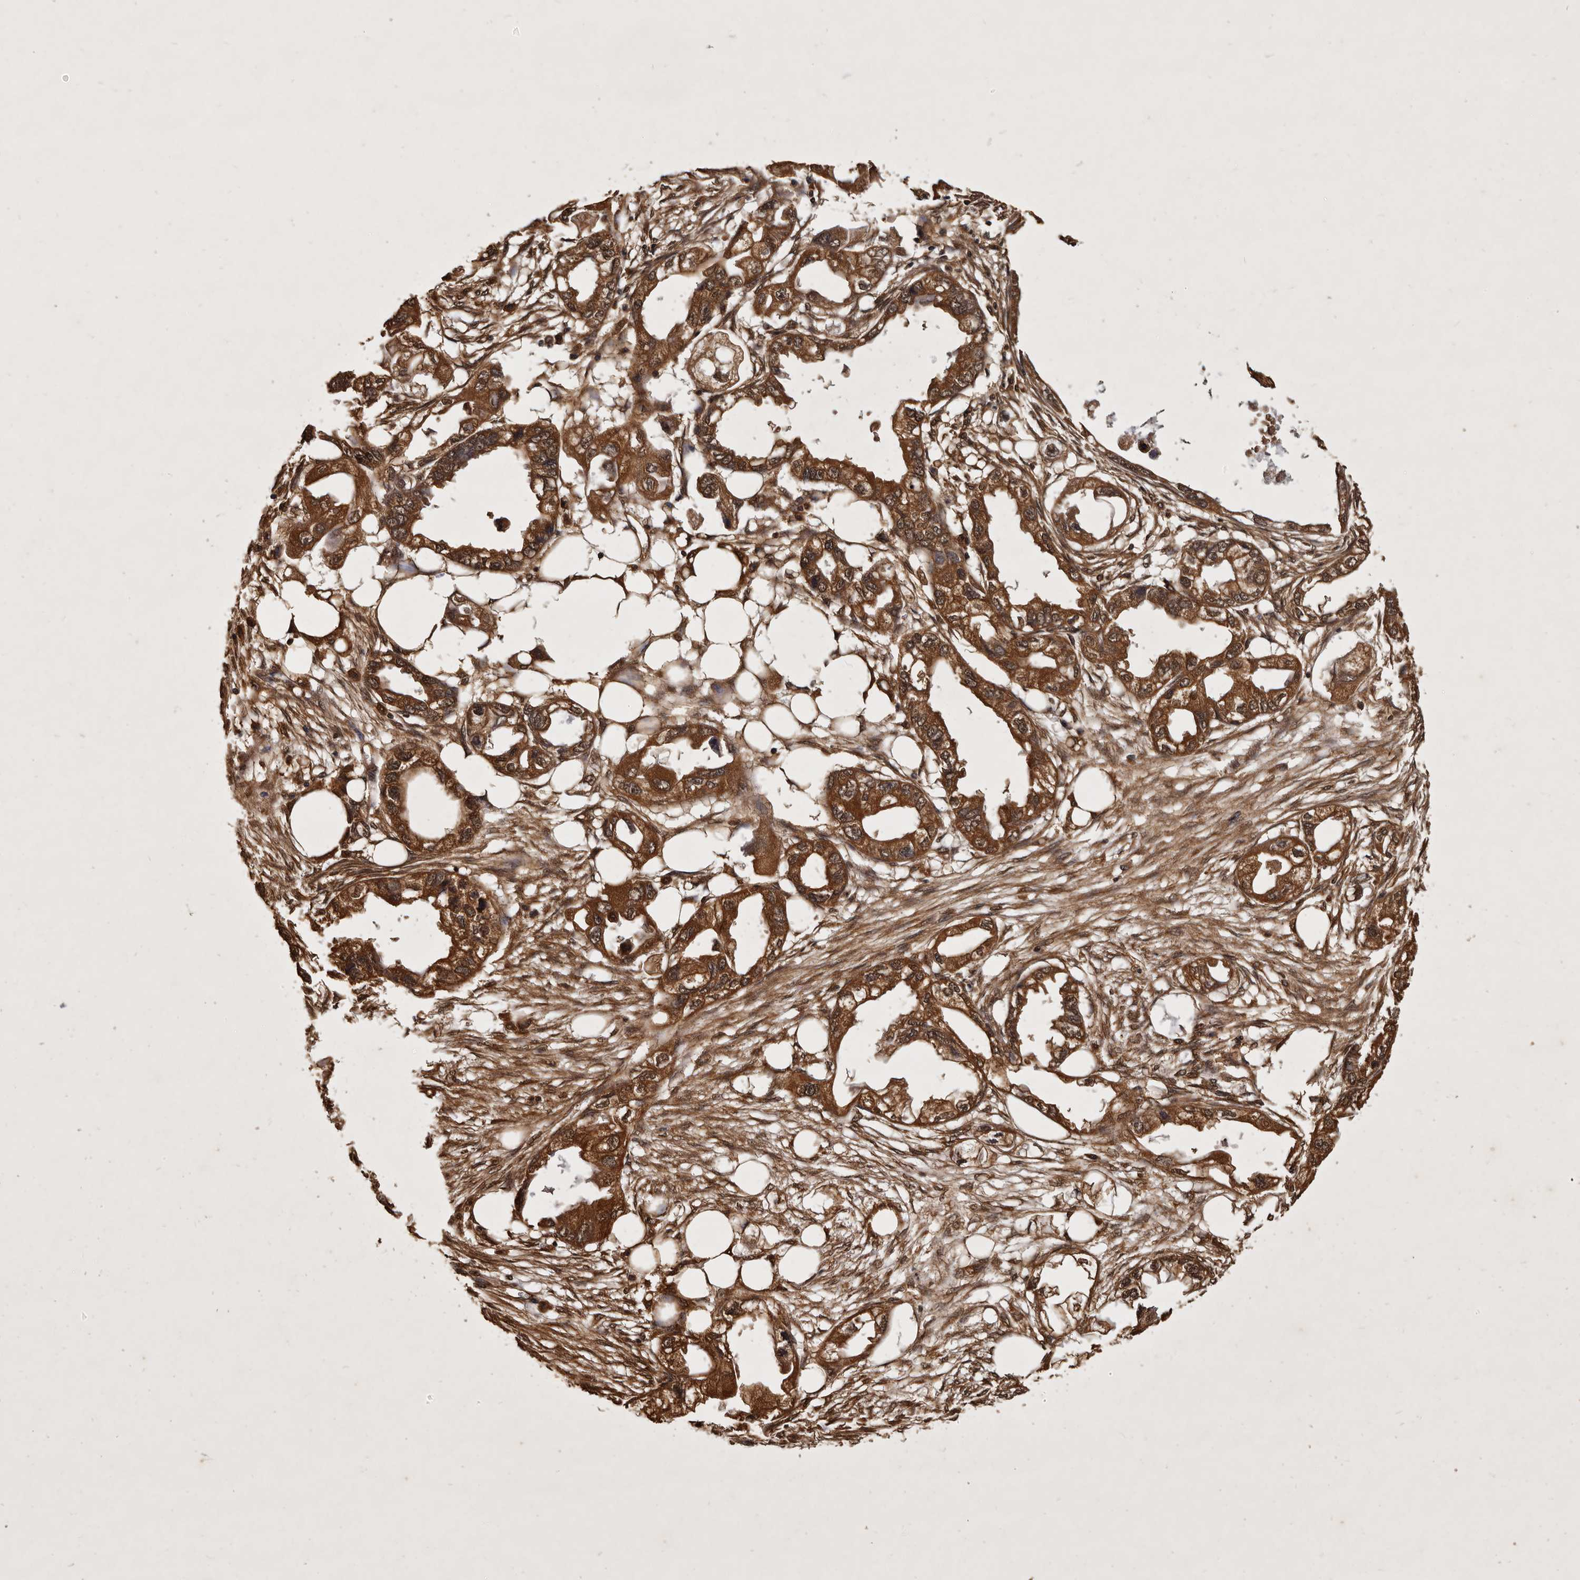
{"staining": {"intensity": "strong", "quantity": ">75%", "location": "cytoplasmic/membranous,nuclear"}, "tissue": "endometrial cancer", "cell_type": "Tumor cells", "image_type": "cancer", "snomed": [{"axis": "morphology", "description": "Adenocarcinoma, NOS"}, {"axis": "morphology", "description": "Adenocarcinoma, metastatic, NOS"}, {"axis": "topography", "description": "Adipose tissue"}, {"axis": "topography", "description": "Endometrium"}], "caption": "Immunohistochemical staining of endometrial cancer reveals high levels of strong cytoplasmic/membranous and nuclear protein expression in approximately >75% of tumor cells. The staining was performed using DAB (3,3'-diaminobenzidine), with brown indicating positive protein expression. Nuclei are stained blue with hematoxylin.", "gene": "PARS2", "patient": {"sex": "female", "age": 67}}